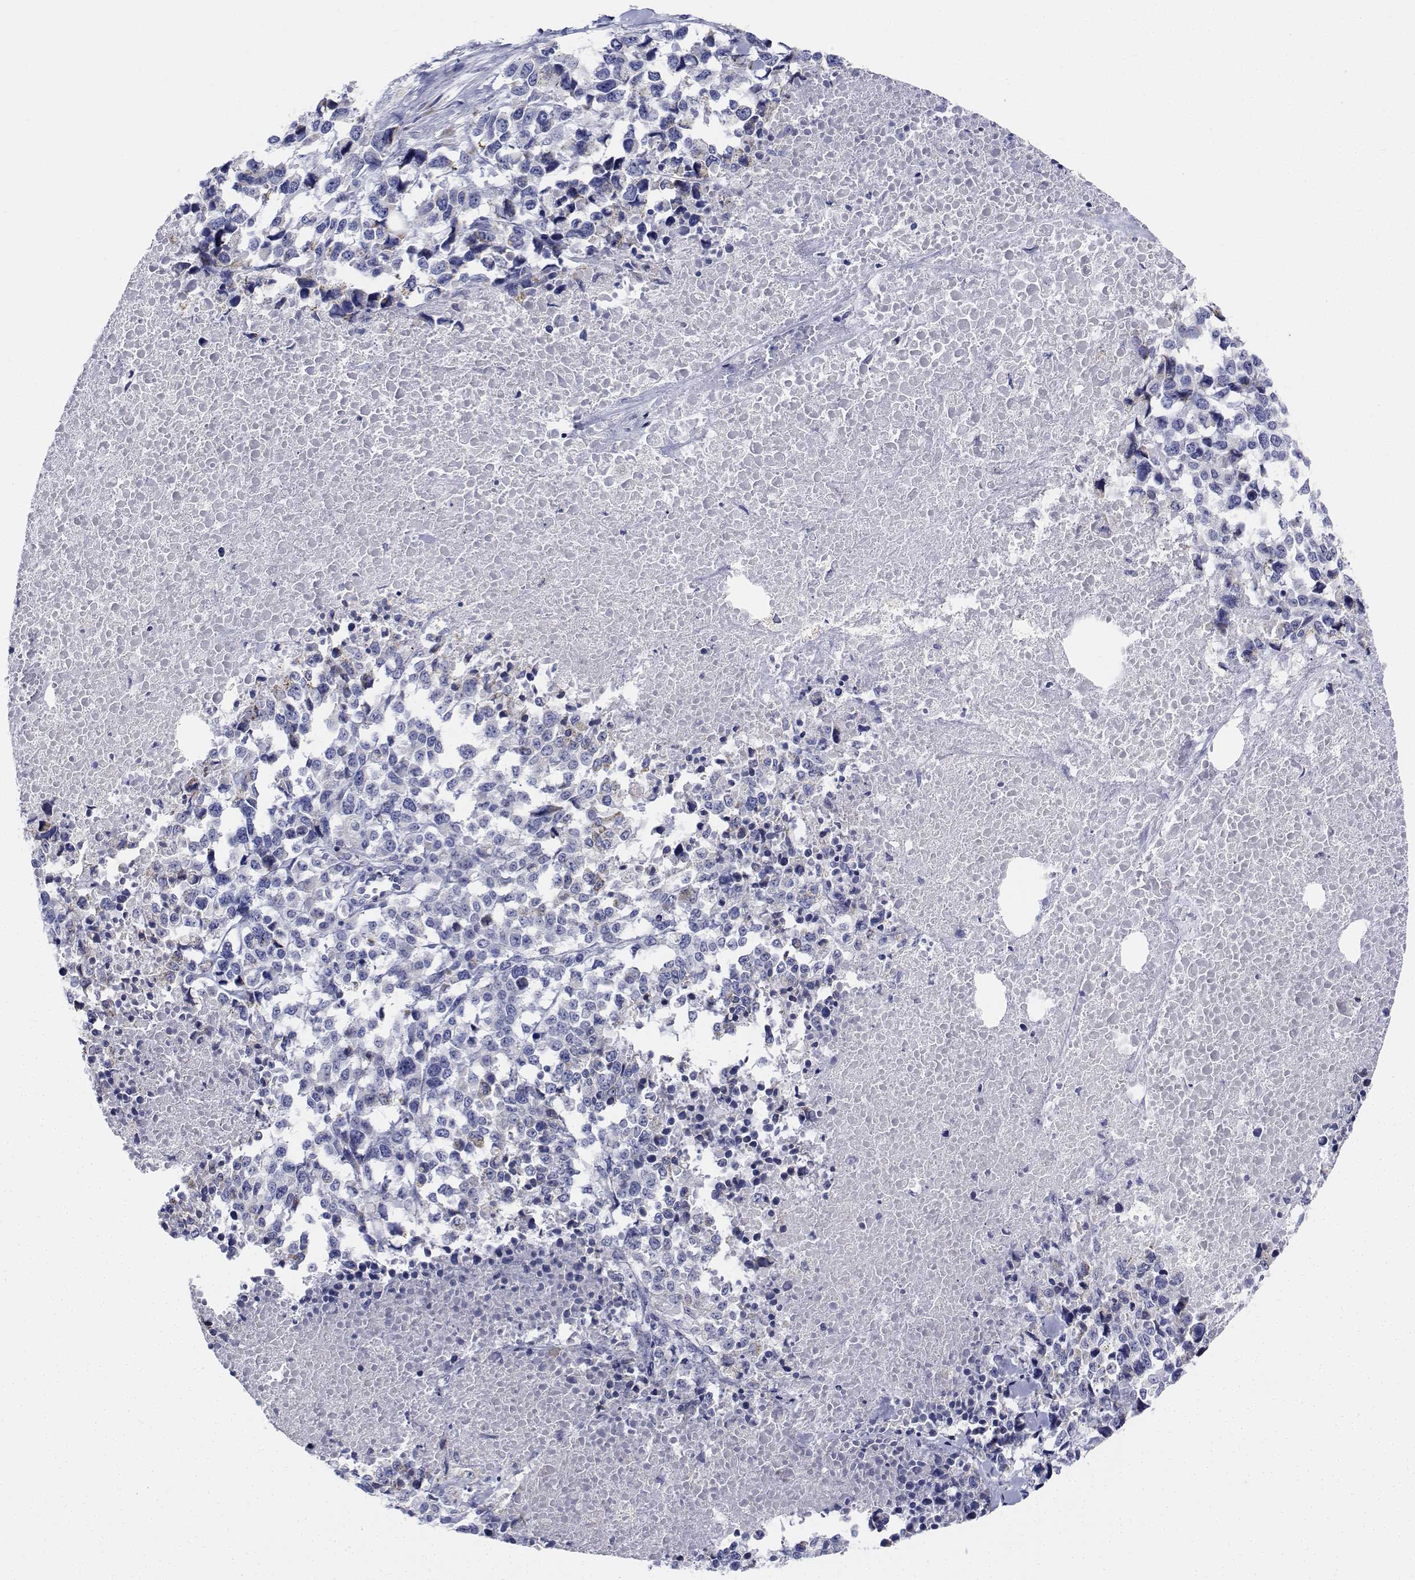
{"staining": {"intensity": "negative", "quantity": "none", "location": "none"}, "tissue": "melanoma", "cell_type": "Tumor cells", "image_type": "cancer", "snomed": [{"axis": "morphology", "description": "Malignant melanoma, Metastatic site"}, {"axis": "topography", "description": "Skin"}], "caption": "Immunohistochemistry of melanoma displays no positivity in tumor cells.", "gene": "CDHR3", "patient": {"sex": "male", "age": 84}}